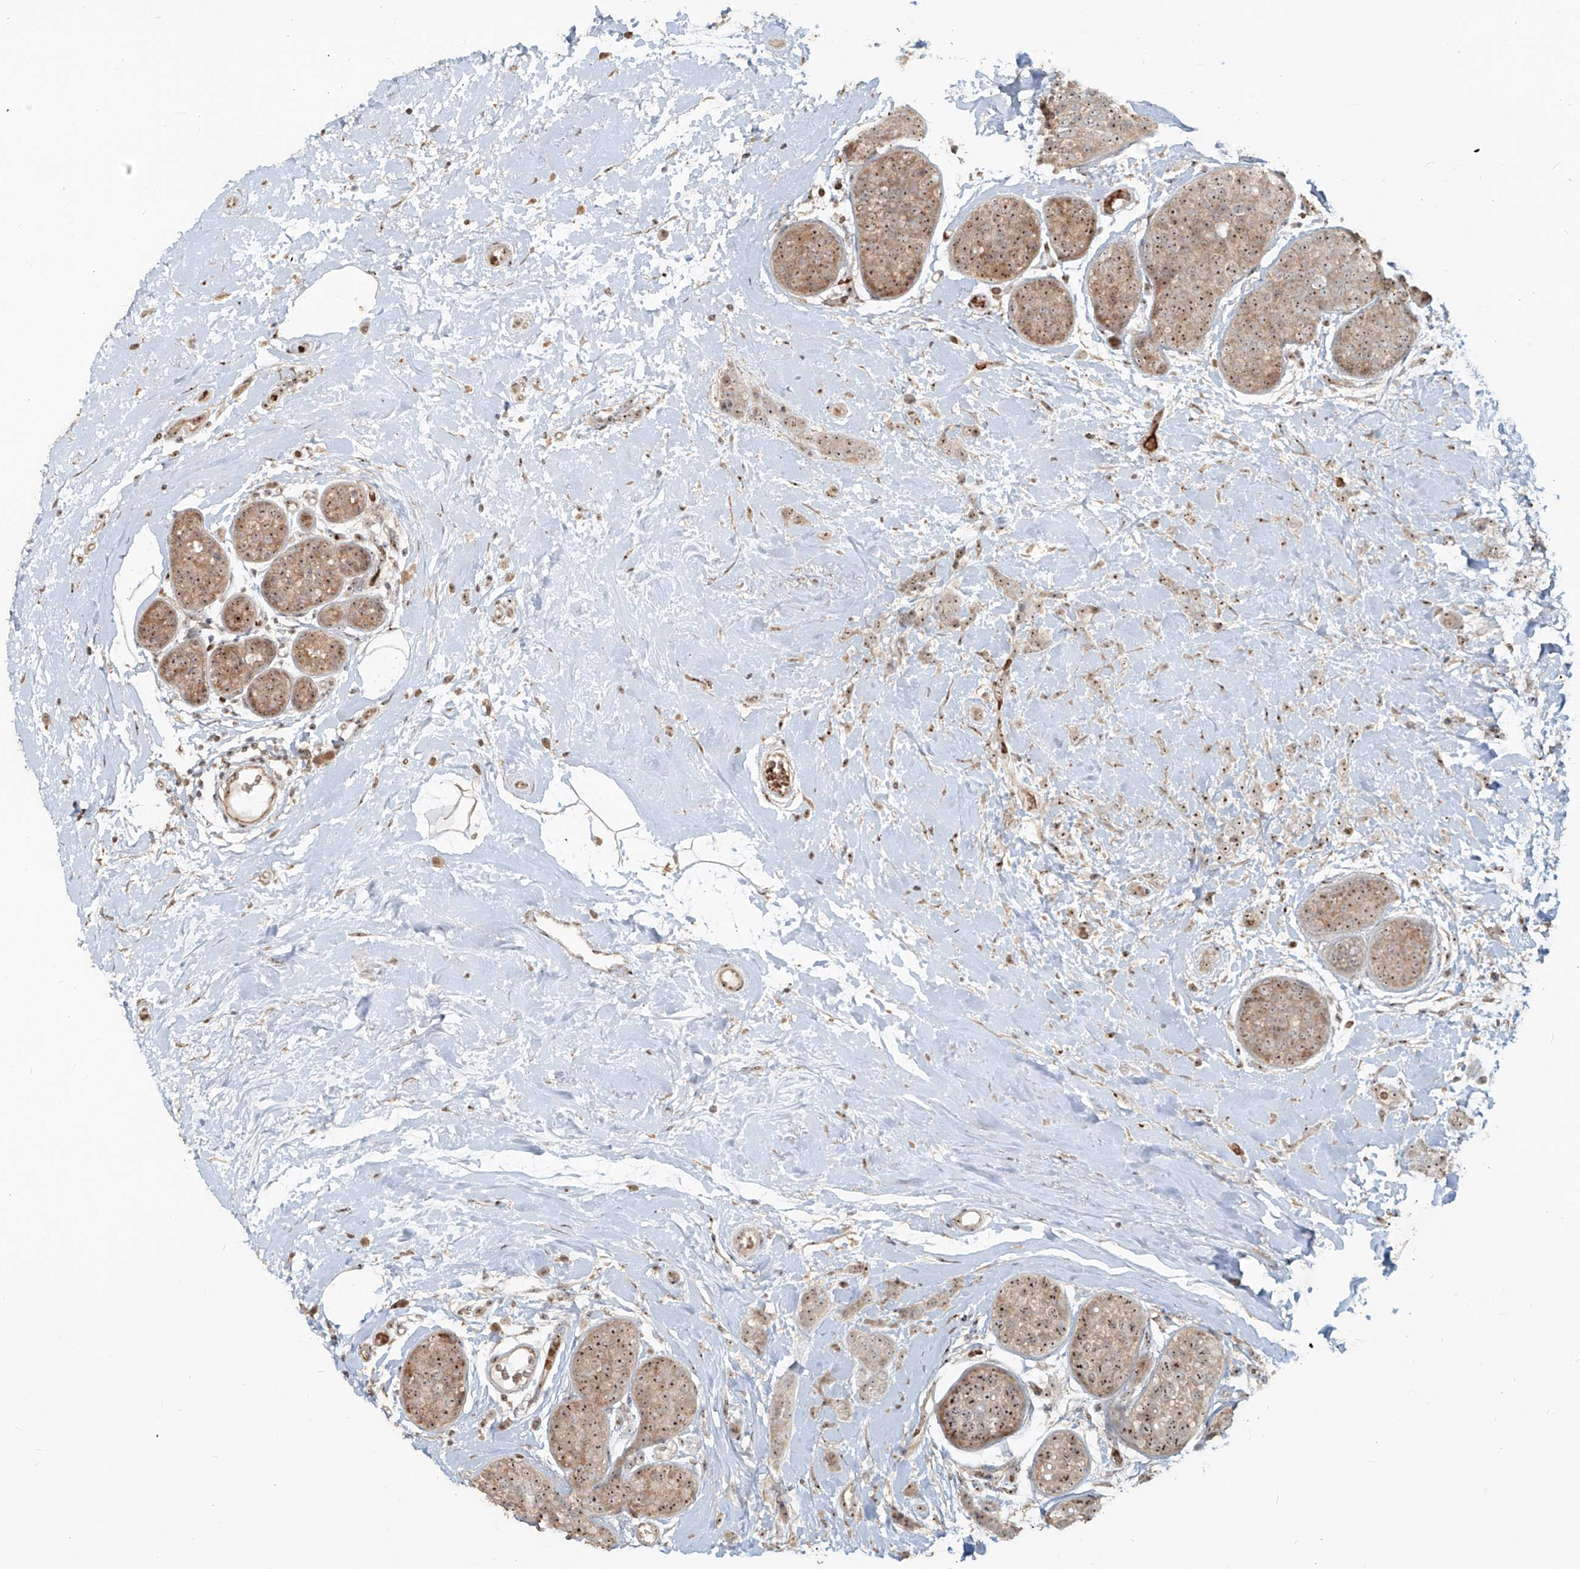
{"staining": {"intensity": "moderate", "quantity": ">75%", "location": "cytoplasmic/membranous,nuclear"}, "tissue": "breast cancer", "cell_type": "Tumor cells", "image_type": "cancer", "snomed": [{"axis": "morphology", "description": "Lobular carcinoma, in situ"}, {"axis": "morphology", "description": "Lobular carcinoma"}, {"axis": "topography", "description": "Breast"}], "caption": "Protein expression analysis of human breast cancer reveals moderate cytoplasmic/membranous and nuclear positivity in about >75% of tumor cells.", "gene": "BYSL", "patient": {"sex": "female", "age": 41}}